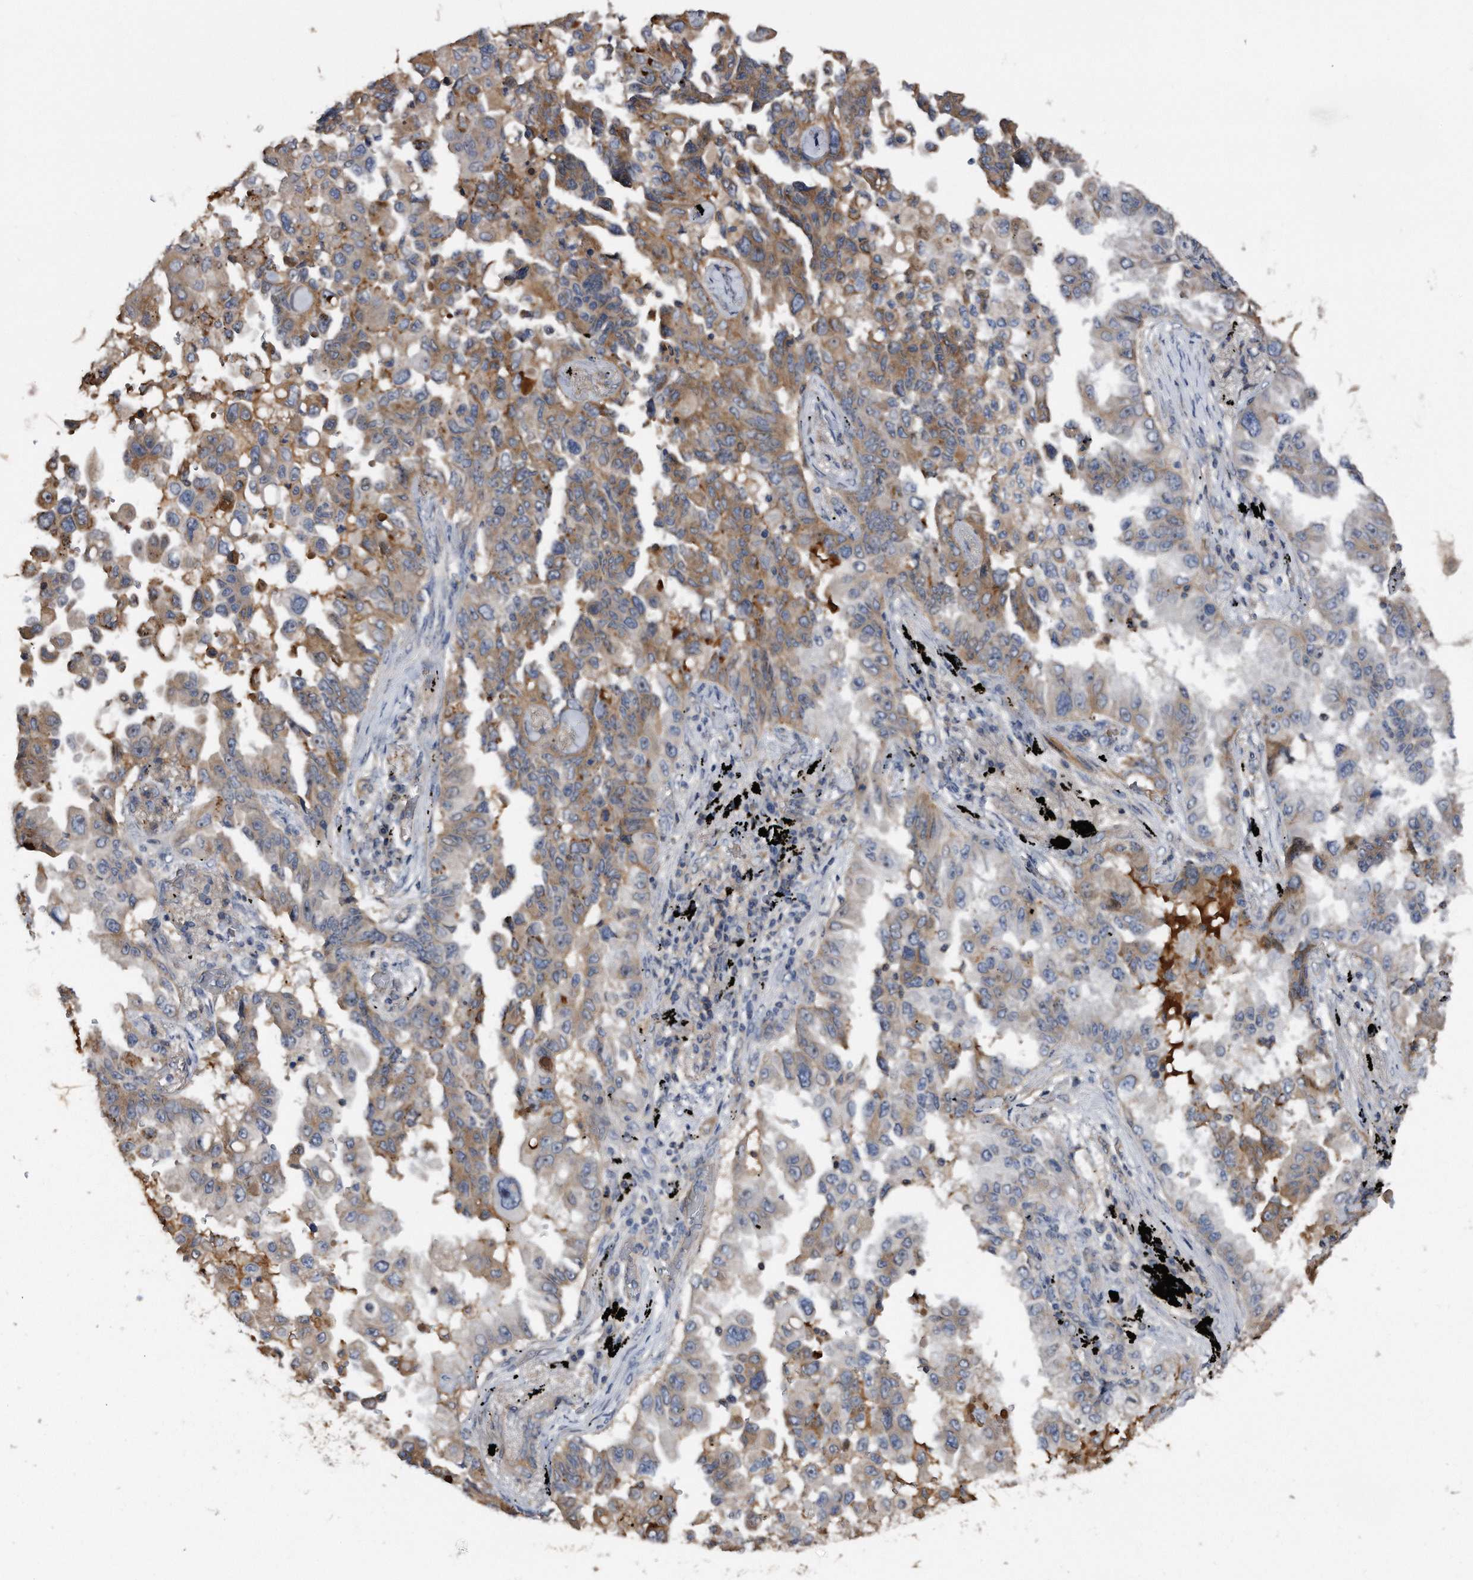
{"staining": {"intensity": "moderate", "quantity": "25%-75%", "location": "cytoplasmic/membranous"}, "tissue": "lung cancer", "cell_type": "Tumor cells", "image_type": "cancer", "snomed": [{"axis": "morphology", "description": "Adenocarcinoma, NOS"}, {"axis": "topography", "description": "Lung"}], "caption": "The micrograph shows a brown stain indicating the presence of a protein in the cytoplasmic/membranous of tumor cells in lung cancer (adenocarcinoma).", "gene": "KCND3", "patient": {"sex": "female", "age": 67}}